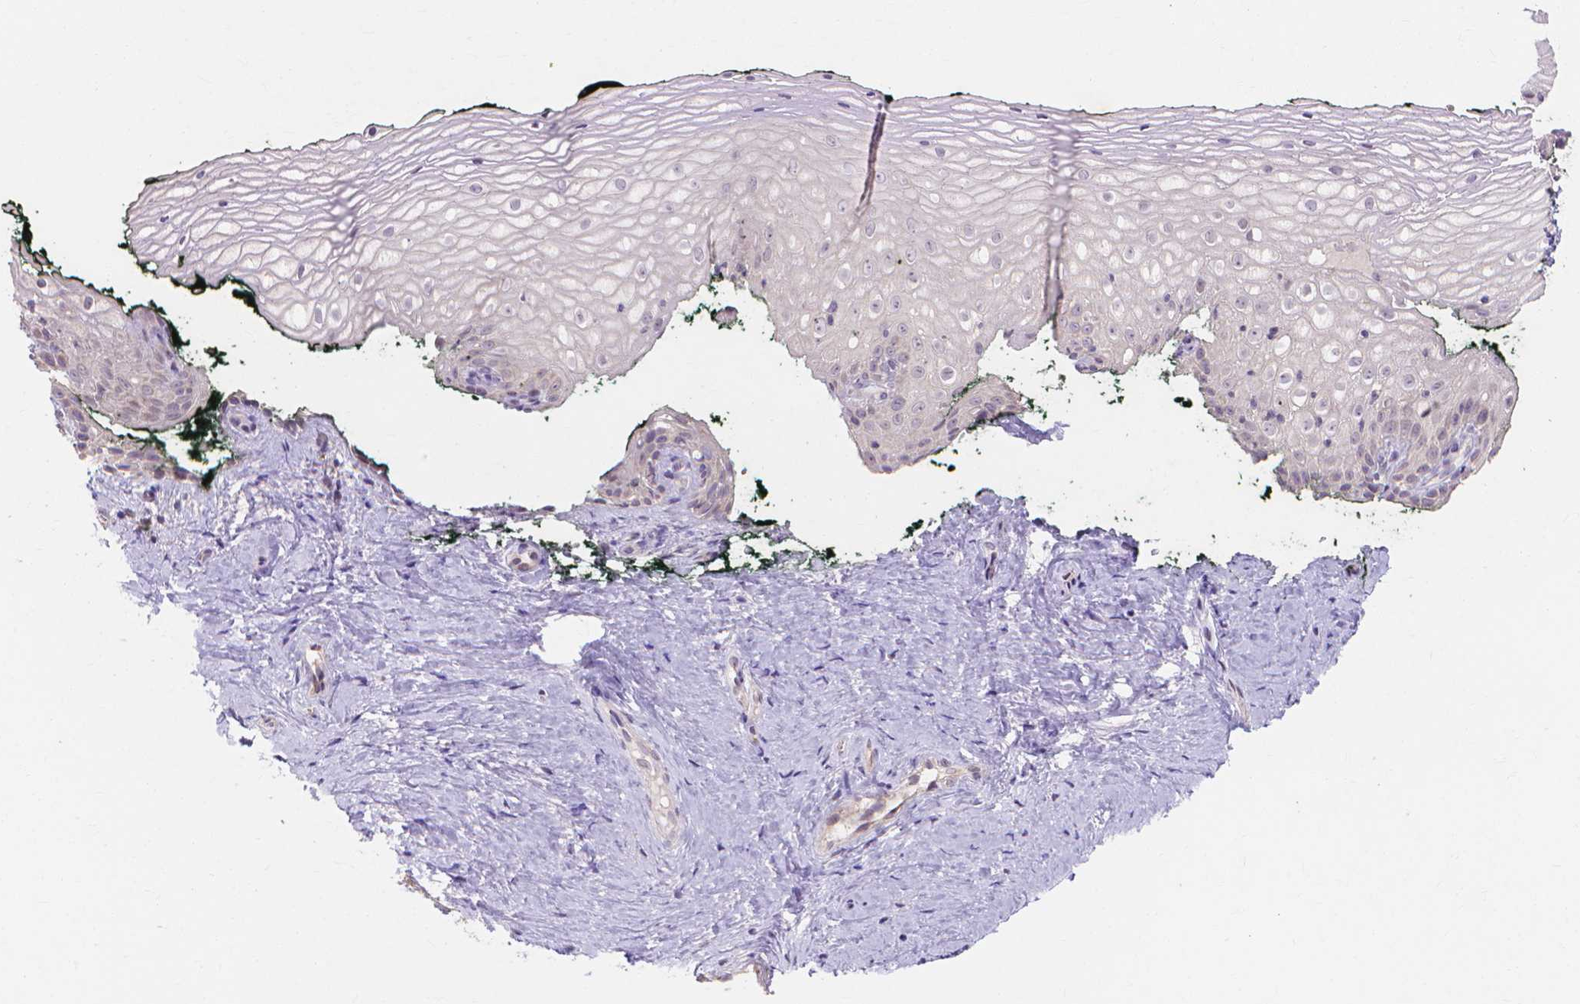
{"staining": {"intensity": "negative", "quantity": "none", "location": "none"}, "tissue": "vagina", "cell_type": "Squamous epithelial cells", "image_type": "normal", "snomed": [{"axis": "morphology", "description": "Normal tissue, NOS"}, {"axis": "topography", "description": "Vagina"}], "caption": "The histopathology image exhibits no significant expression in squamous epithelial cells of vagina. Nuclei are stained in blue.", "gene": "PRDM13", "patient": {"sex": "female", "age": 47}}